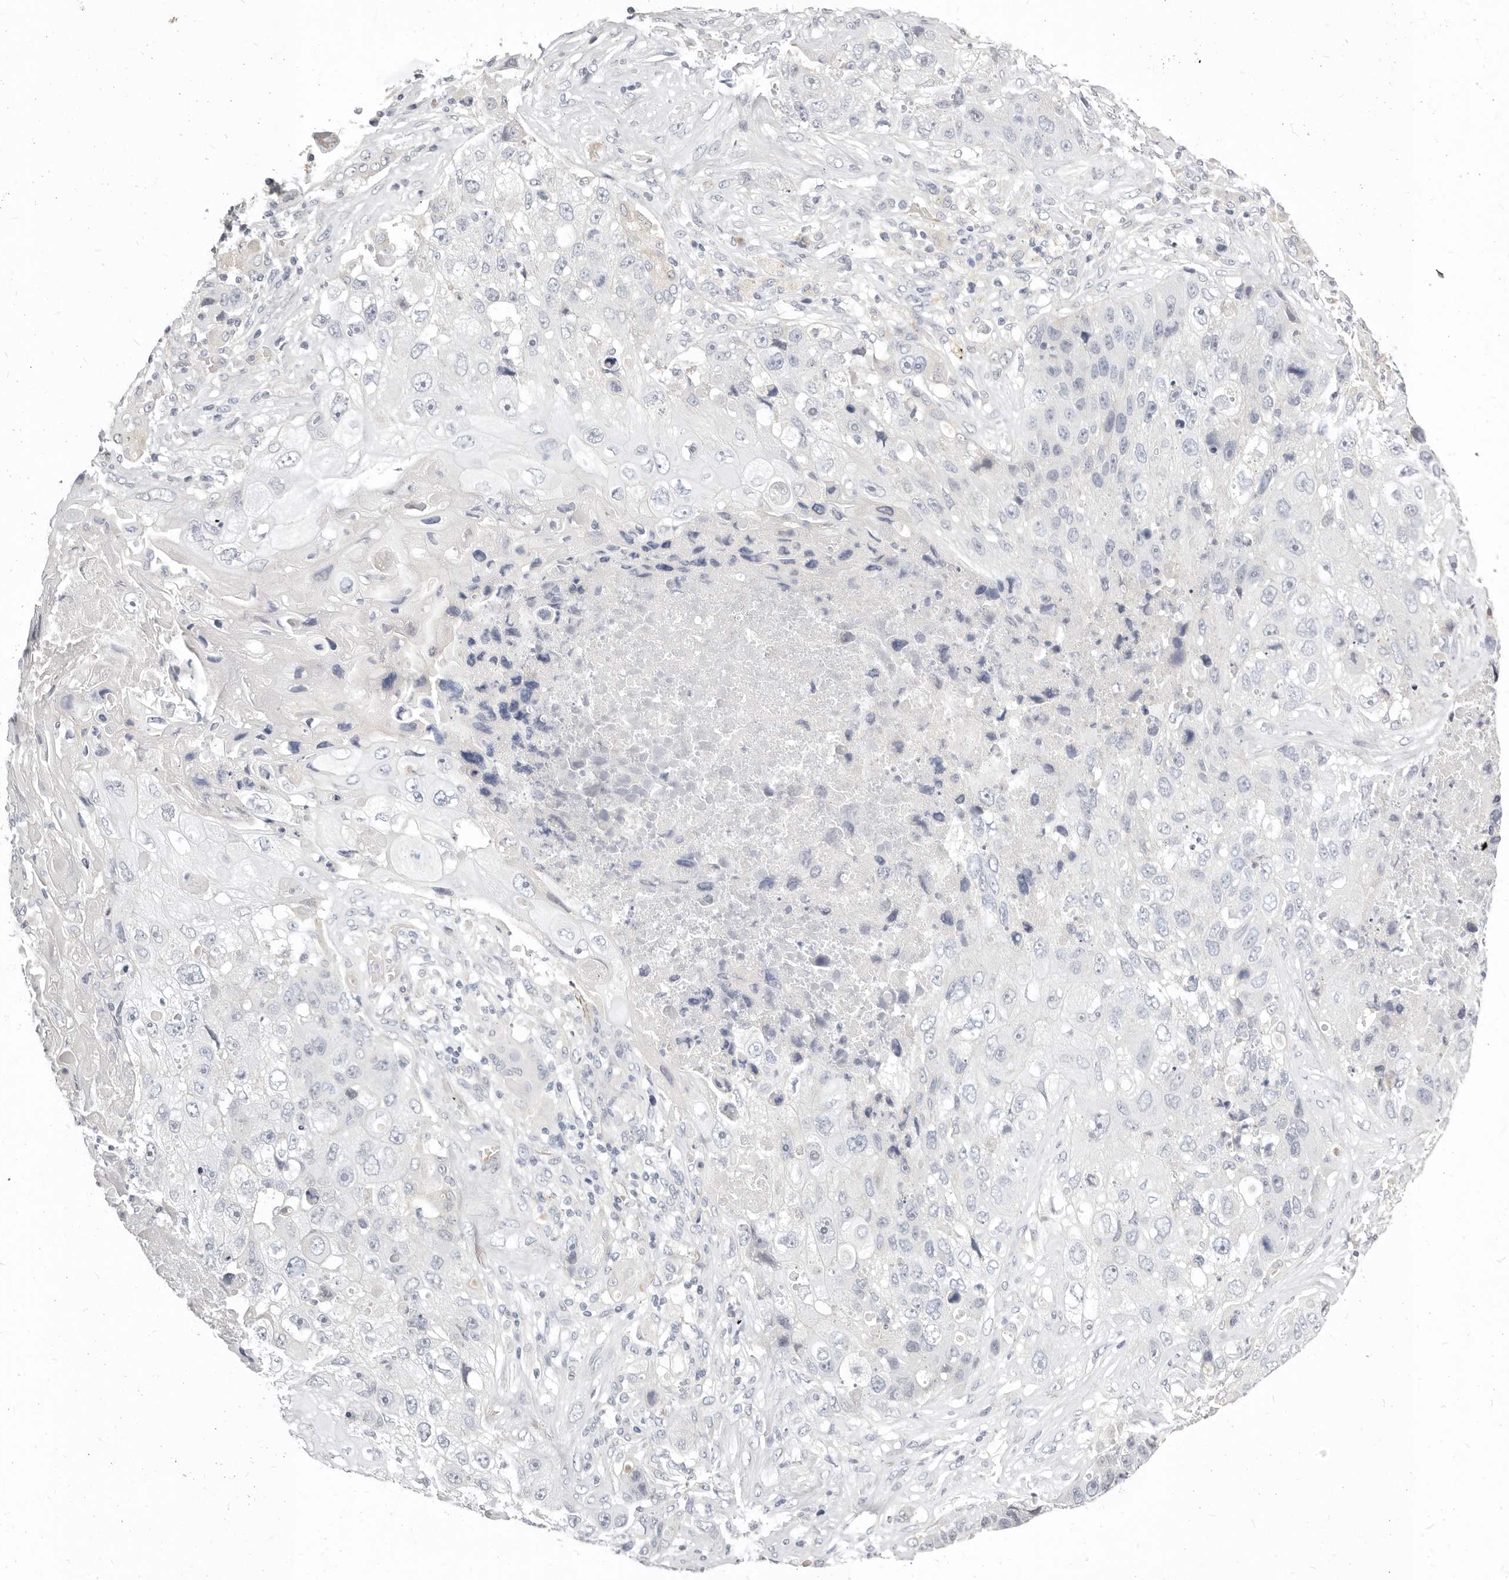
{"staining": {"intensity": "negative", "quantity": "none", "location": "none"}, "tissue": "lung cancer", "cell_type": "Tumor cells", "image_type": "cancer", "snomed": [{"axis": "morphology", "description": "Squamous cell carcinoma, NOS"}, {"axis": "topography", "description": "Lung"}], "caption": "There is no significant expression in tumor cells of lung cancer.", "gene": "TMEM63B", "patient": {"sex": "male", "age": 61}}